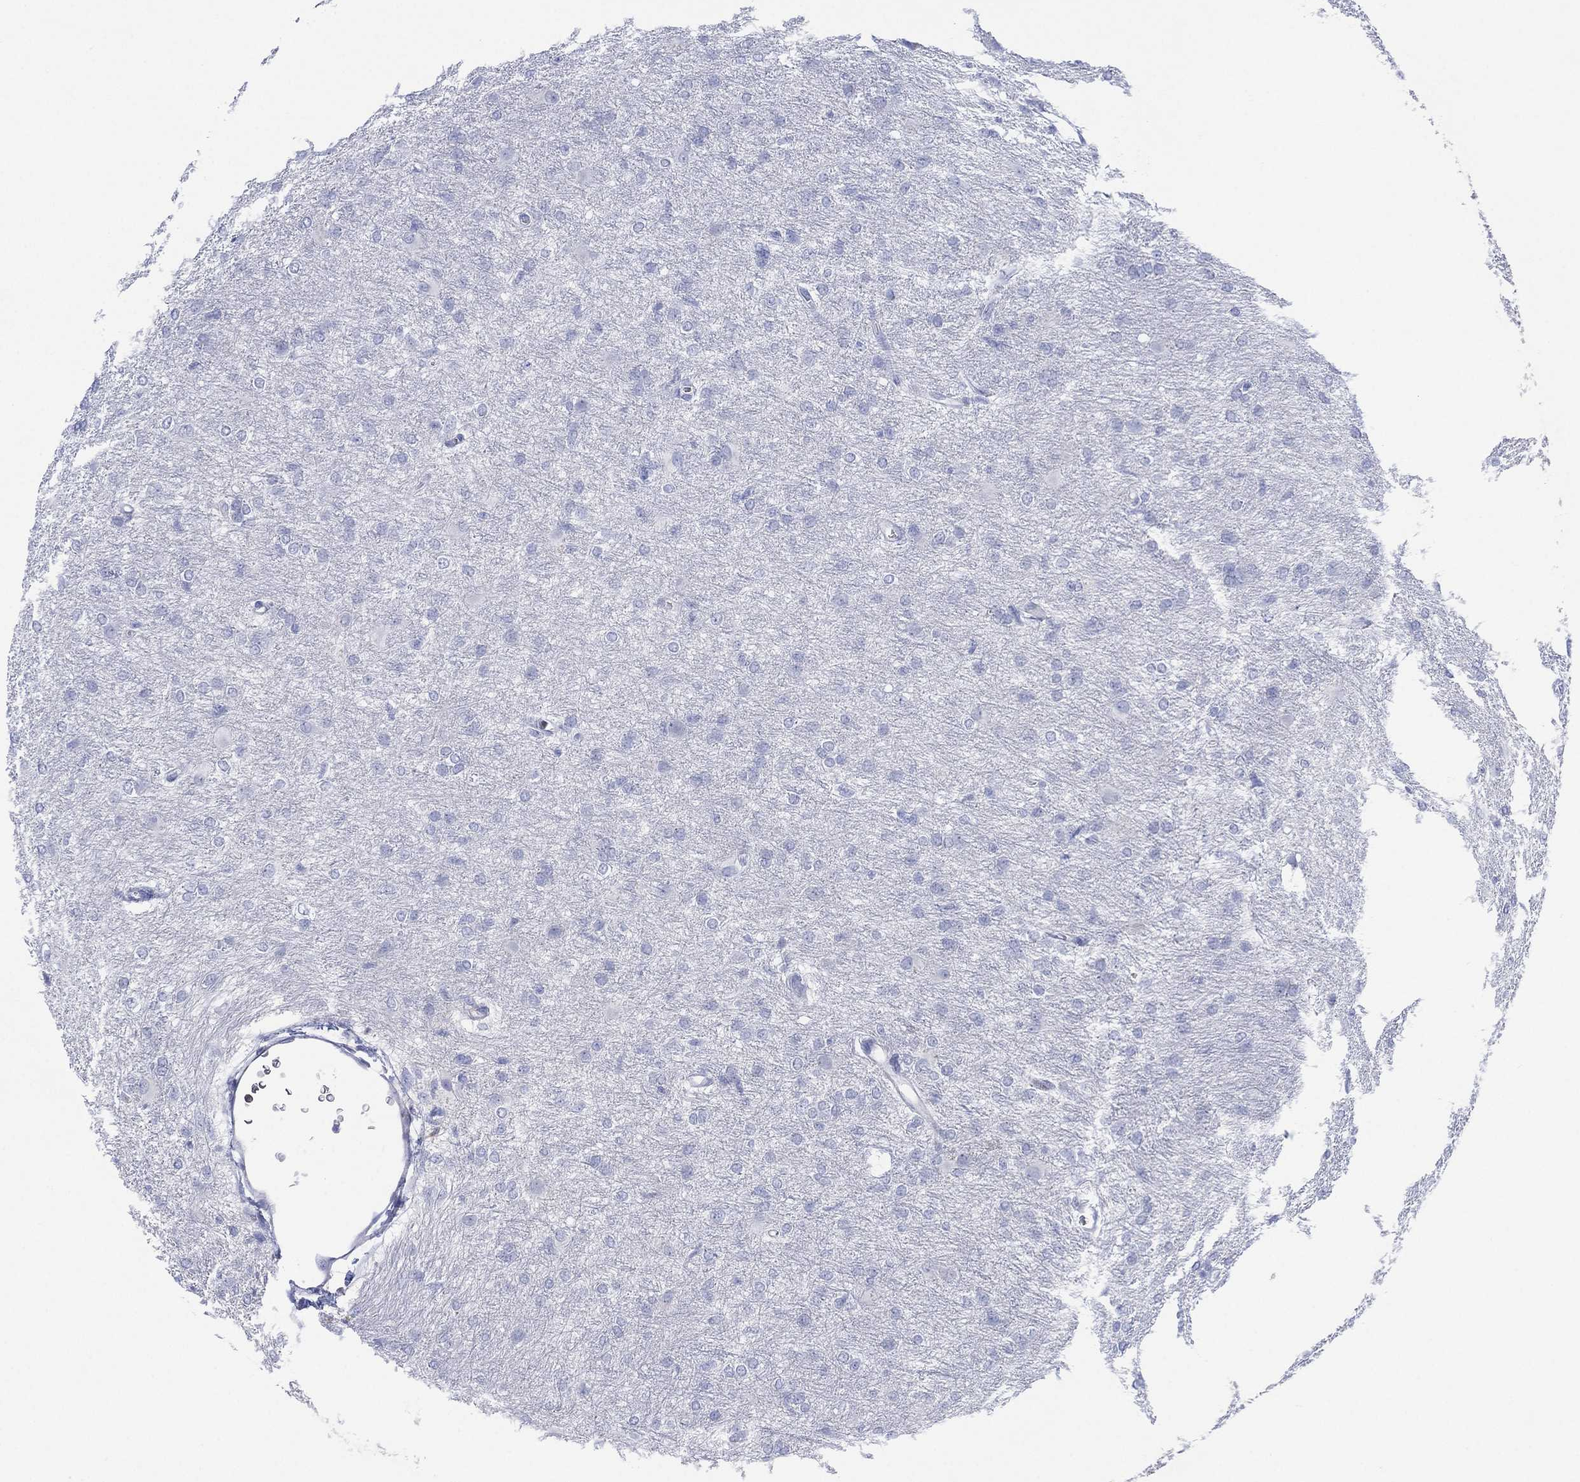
{"staining": {"intensity": "negative", "quantity": "none", "location": "none"}, "tissue": "glioma", "cell_type": "Tumor cells", "image_type": "cancer", "snomed": [{"axis": "morphology", "description": "Glioma, malignant, High grade"}, {"axis": "topography", "description": "Brain"}], "caption": "The image shows no staining of tumor cells in glioma. (Stains: DAB immunohistochemistry (IHC) with hematoxylin counter stain, Microscopy: brightfield microscopy at high magnification).", "gene": "SEPTIN1", "patient": {"sex": "male", "age": 68}}